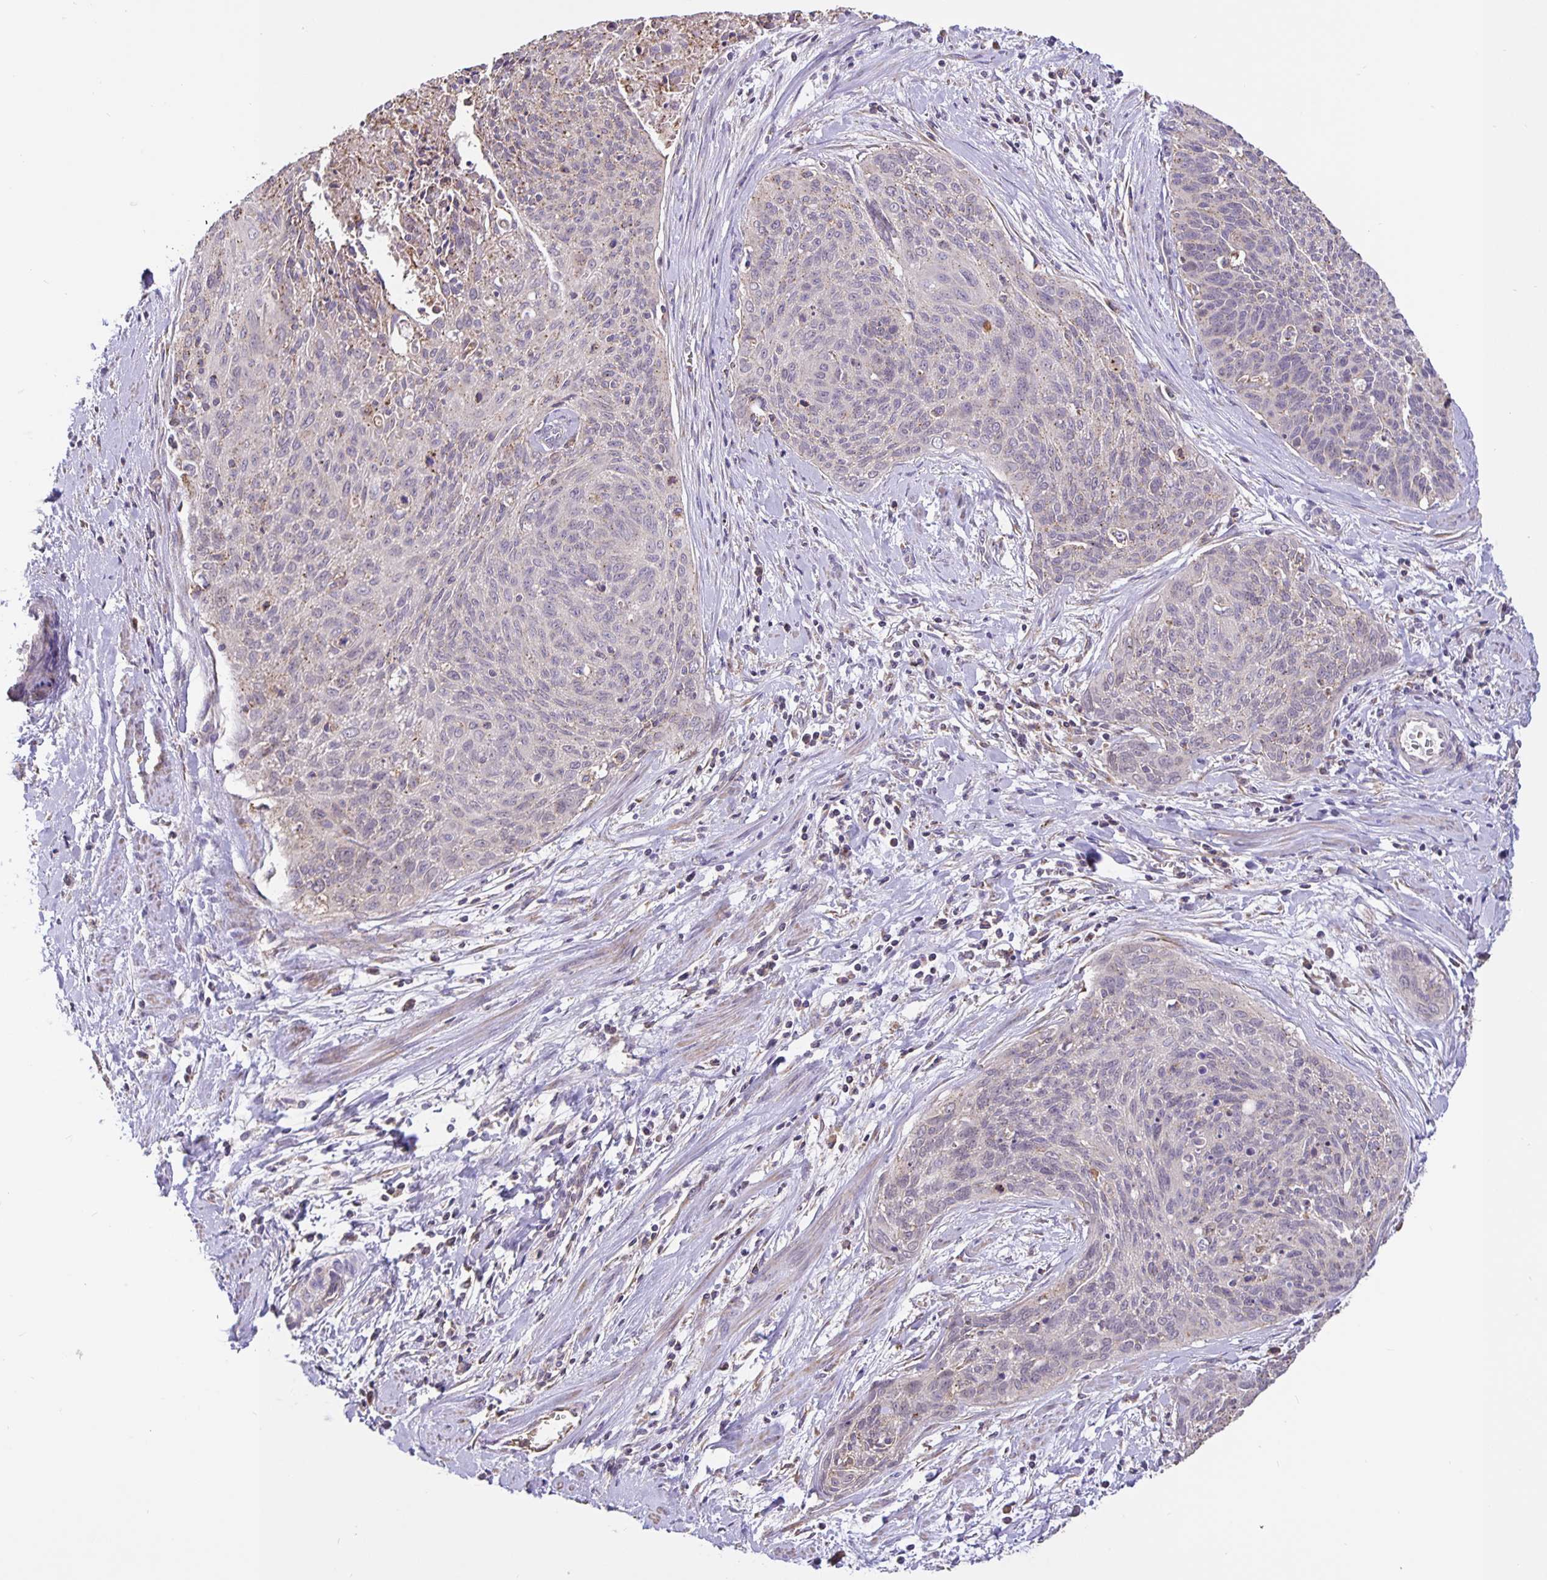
{"staining": {"intensity": "weak", "quantity": "25%-75%", "location": "cytoplasmic/membranous"}, "tissue": "cervical cancer", "cell_type": "Tumor cells", "image_type": "cancer", "snomed": [{"axis": "morphology", "description": "Squamous cell carcinoma, NOS"}, {"axis": "topography", "description": "Cervix"}], "caption": "Weak cytoplasmic/membranous protein staining is appreciated in about 25%-75% of tumor cells in cervical squamous cell carcinoma.", "gene": "TMEM71", "patient": {"sex": "female", "age": 55}}